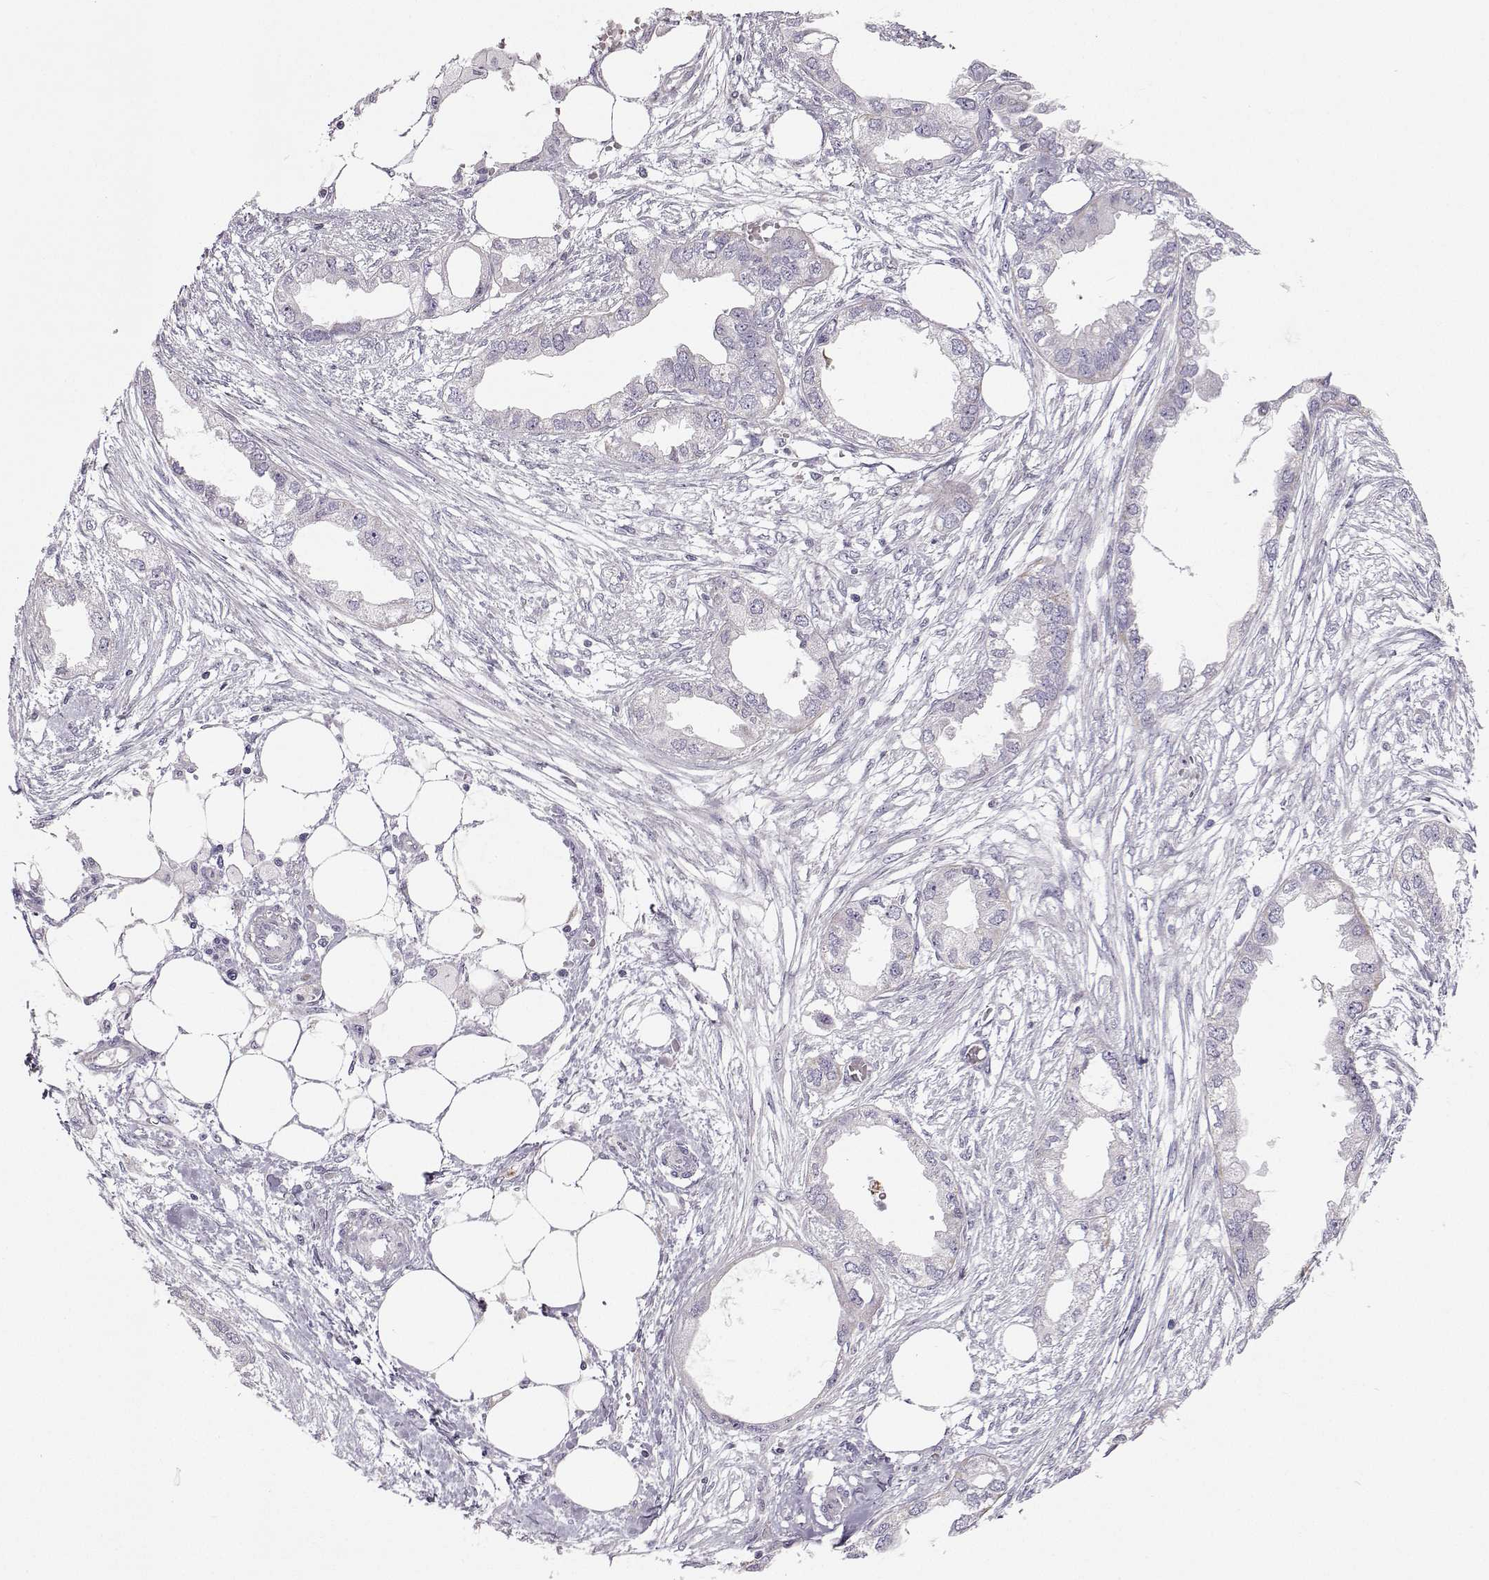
{"staining": {"intensity": "negative", "quantity": "none", "location": "none"}, "tissue": "endometrial cancer", "cell_type": "Tumor cells", "image_type": "cancer", "snomed": [{"axis": "morphology", "description": "Adenocarcinoma, NOS"}, {"axis": "morphology", "description": "Adenocarcinoma, metastatic, NOS"}, {"axis": "topography", "description": "Adipose tissue"}, {"axis": "topography", "description": "Endometrium"}], "caption": "Immunohistochemistry (IHC) histopathology image of neoplastic tissue: human endometrial cancer stained with DAB (3,3'-diaminobenzidine) reveals no significant protein positivity in tumor cells.", "gene": "CLN6", "patient": {"sex": "female", "age": 67}}